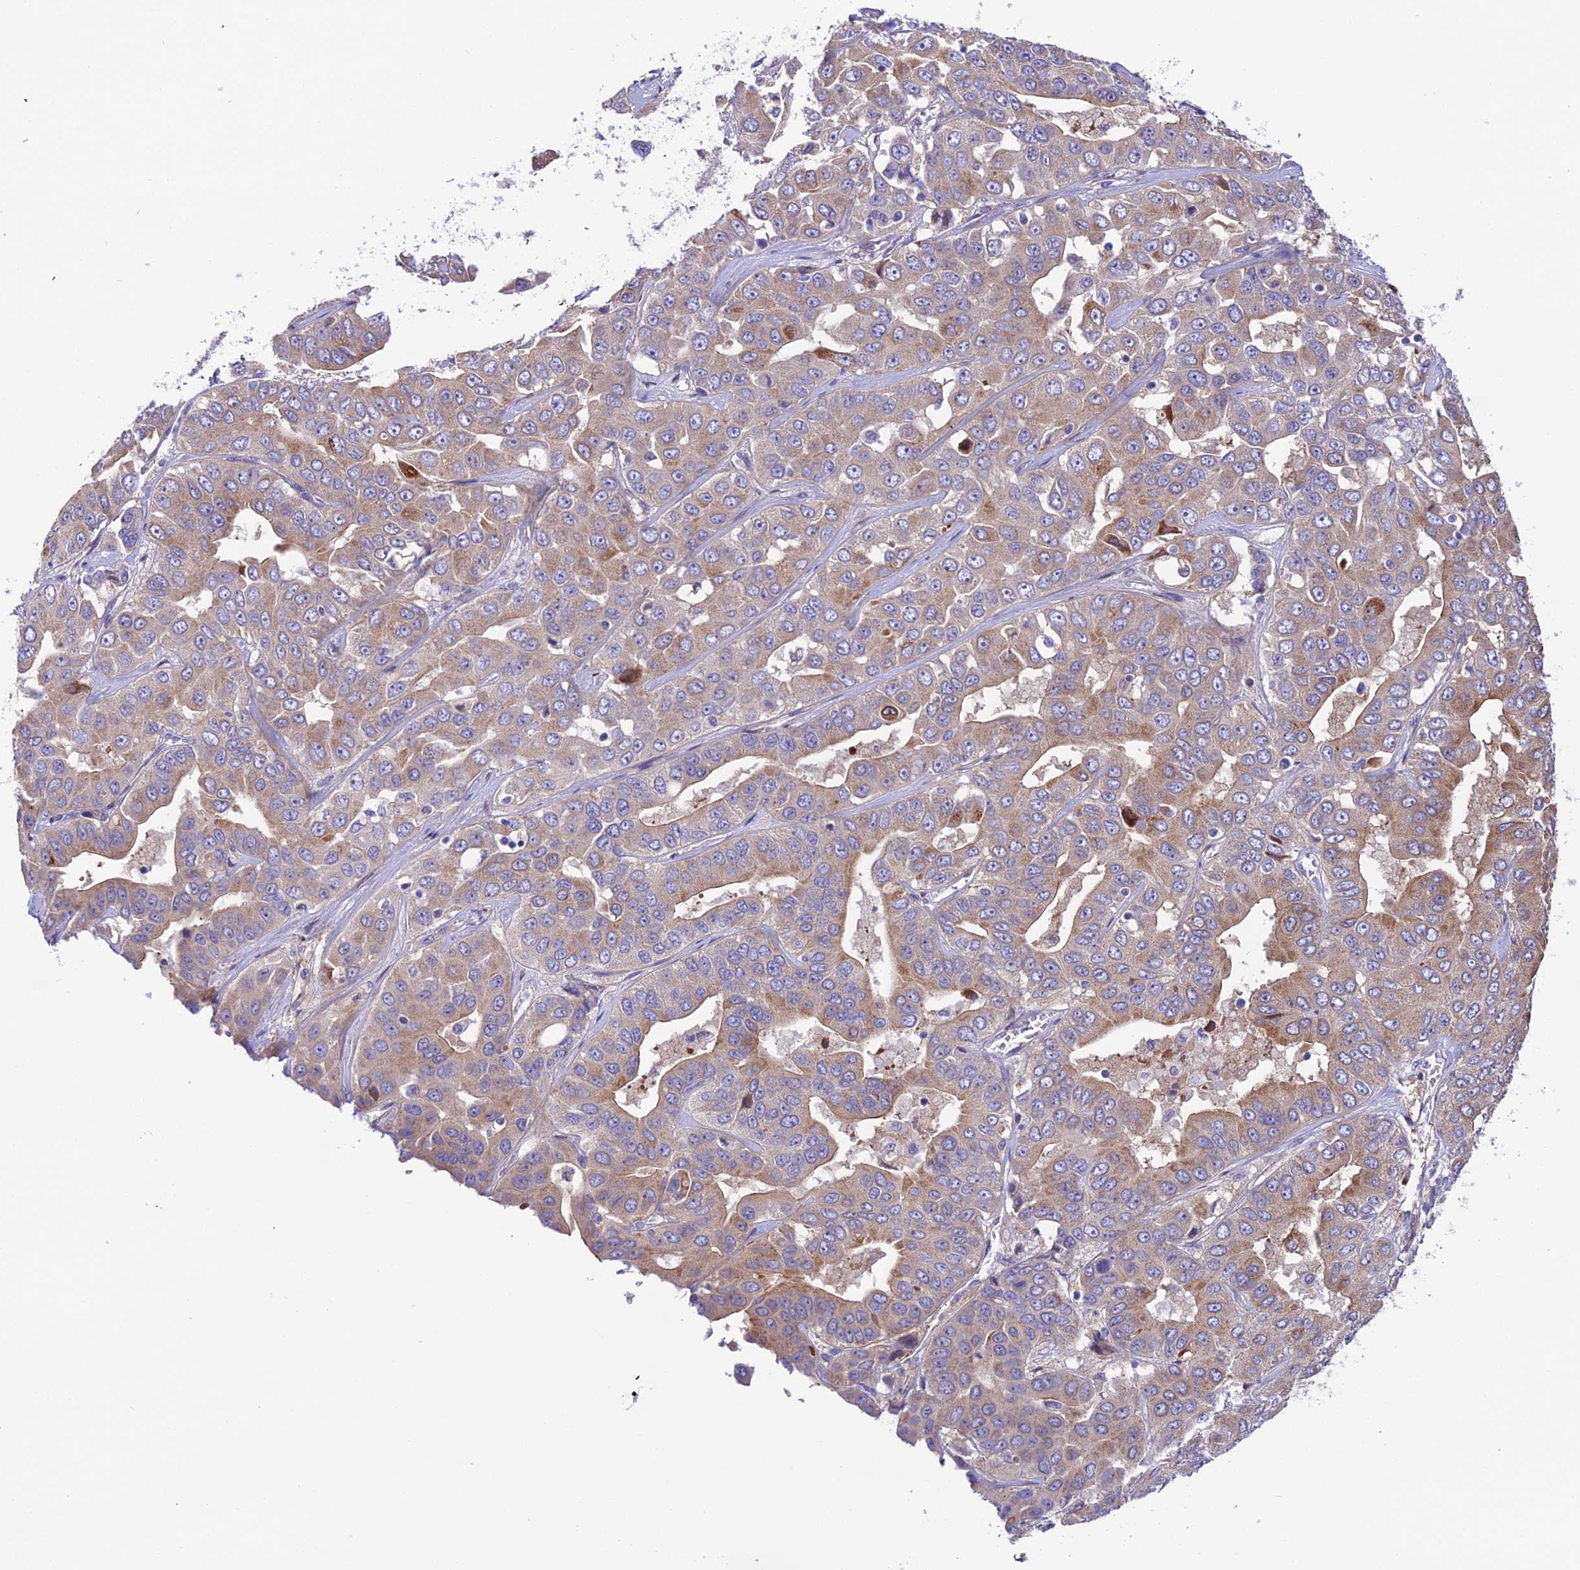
{"staining": {"intensity": "moderate", "quantity": "25%-75%", "location": "cytoplasmic/membranous"}, "tissue": "liver cancer", "cell_type": "Tumor cells", "image_type": "cancer", "snomed": [{"axis": "morphology", "description": "Cholangiocarcinoma"}, {"axis": "topography", "description": "Liver"}], "caption": "Cholangiocarcinoma (liver) stained for a protein displays moderate cytoplasmic/membranous positivity in tumor cells.", "gene": "TRIM43B", "patient": {"sex": "female", "age": 52}}